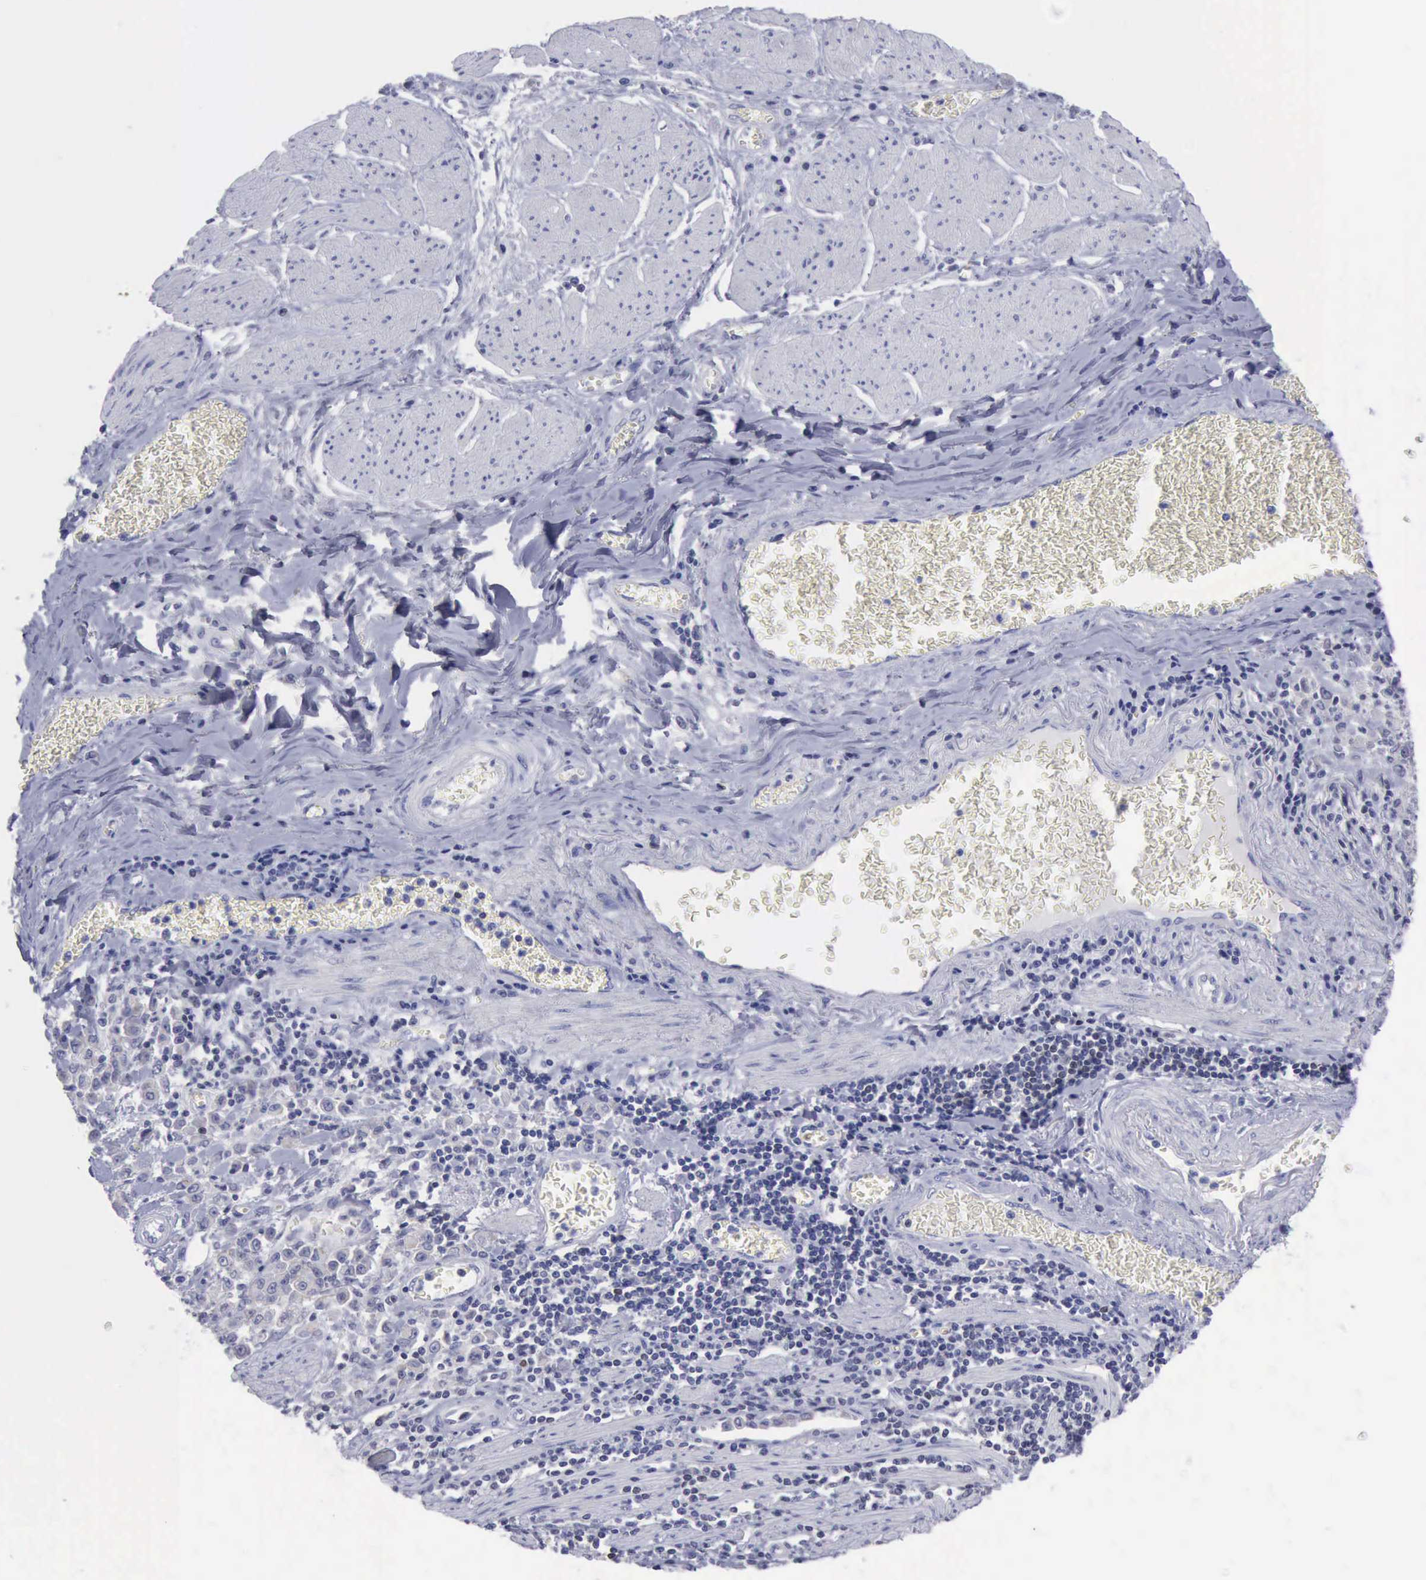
{"staining": {"intensity": "negative", "quantity": "none", "location": "none"}, "tissue": "stomach cancer", "cell_type": "Tumor cells", "image_type": "cancer", "snomed": [{"axis": "morphology", "description": "Adenocarcinoma, NOS"}, {"axis": "topography", "description": "Stomach"}], "caption": "Image shows no significant protein positivity in tumor cells of stomach cancer.", "gene": "SATB2", "patient": {"sex": "male", "age": 72}}